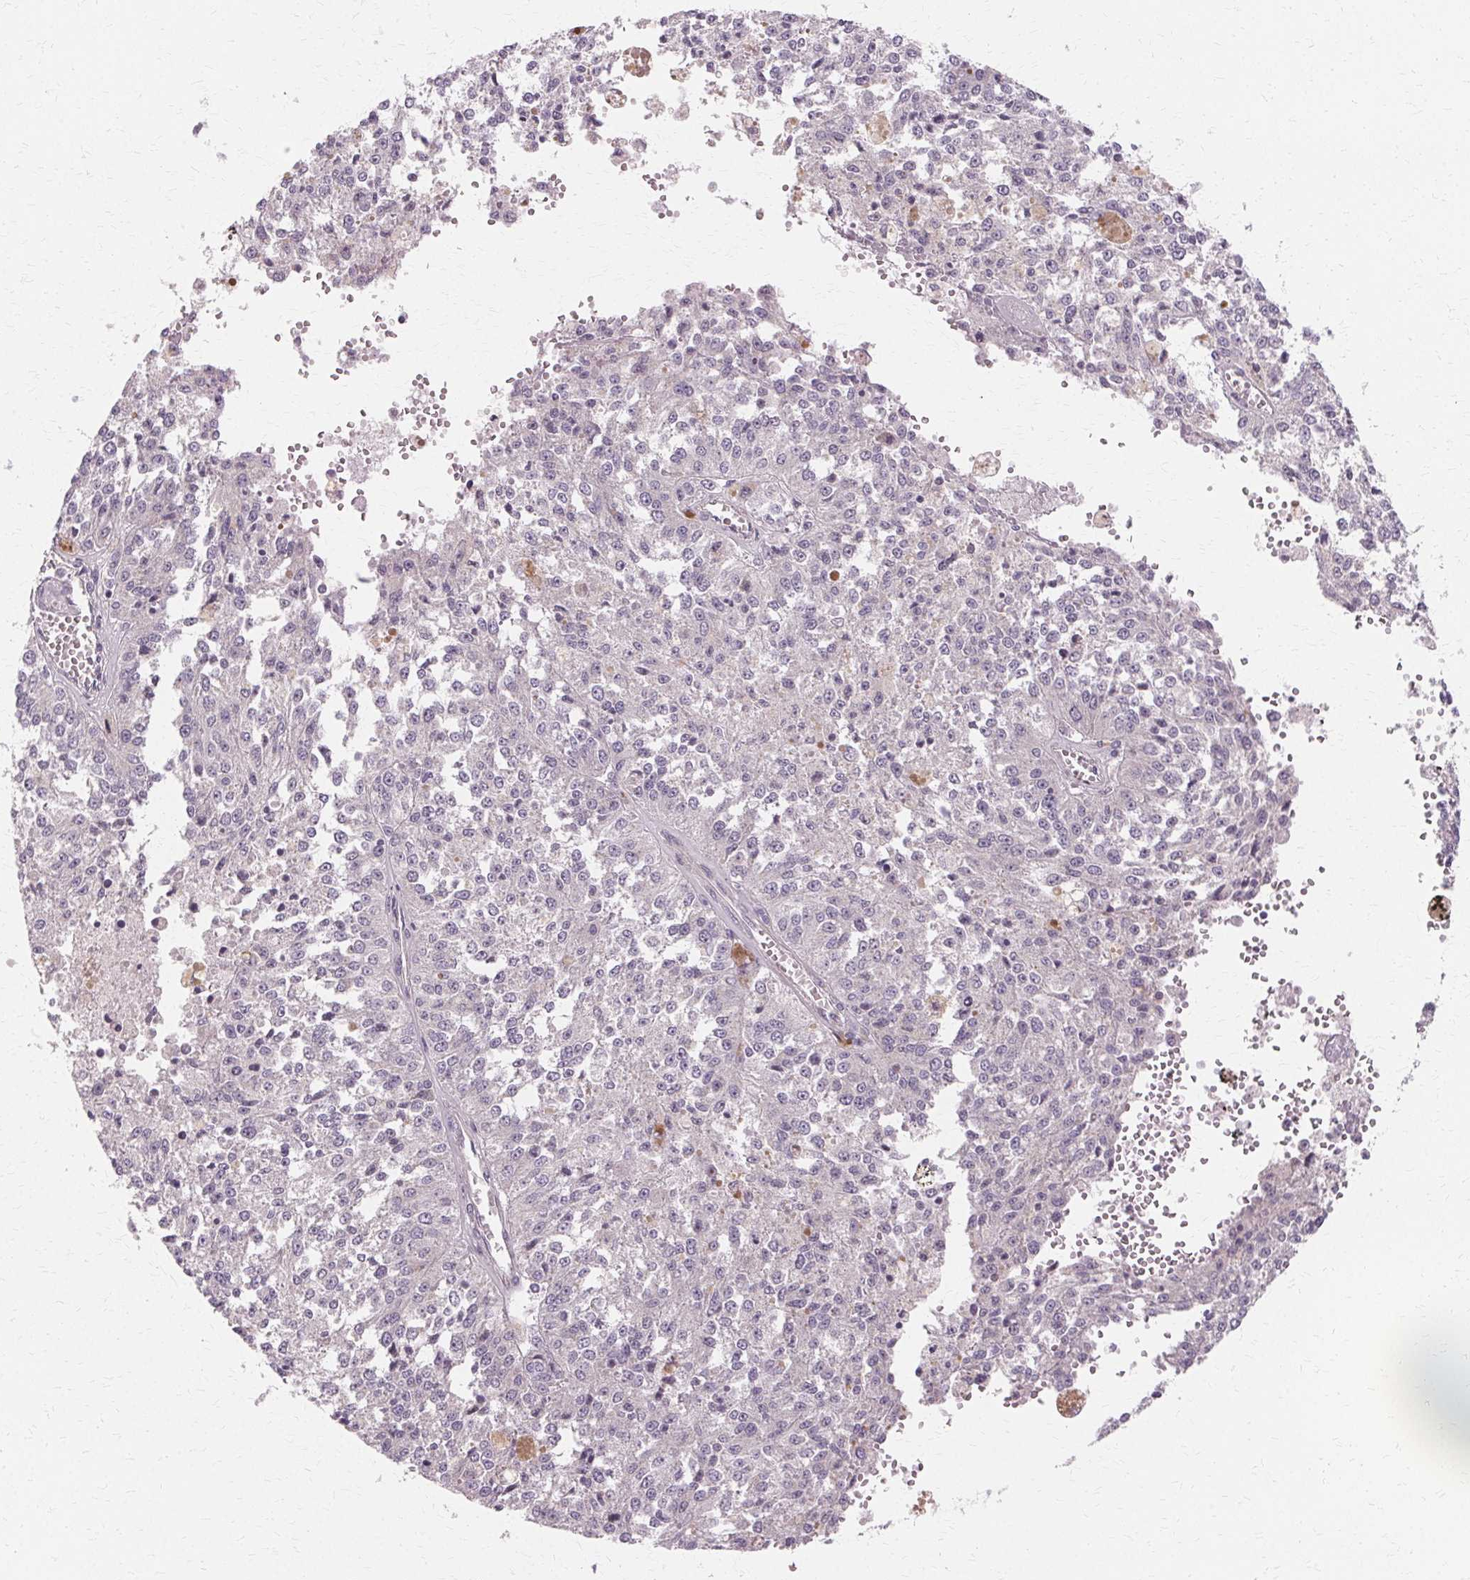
{"staining": {"intensity": "negative", "quantity": "none", "location": "none"}, "tissue": "melanoma", "cell_type": "Tumor cells", "image_type": "cancer", "snomed": [{"axis": "morphology", "description": "Malignant melanoma, Metastatic site"}, {"axis": "topography", "description": "Lymph node"}], "caption": "A histopathology image of malignant melanoma (metastatic site) stained for a protein reveals no brown staining in tumor cells. (Immunohistochemistry, brightfield microscopy, high magnification).", "gene": "USP8", "patient": {"sex": "female", "age": 64}}